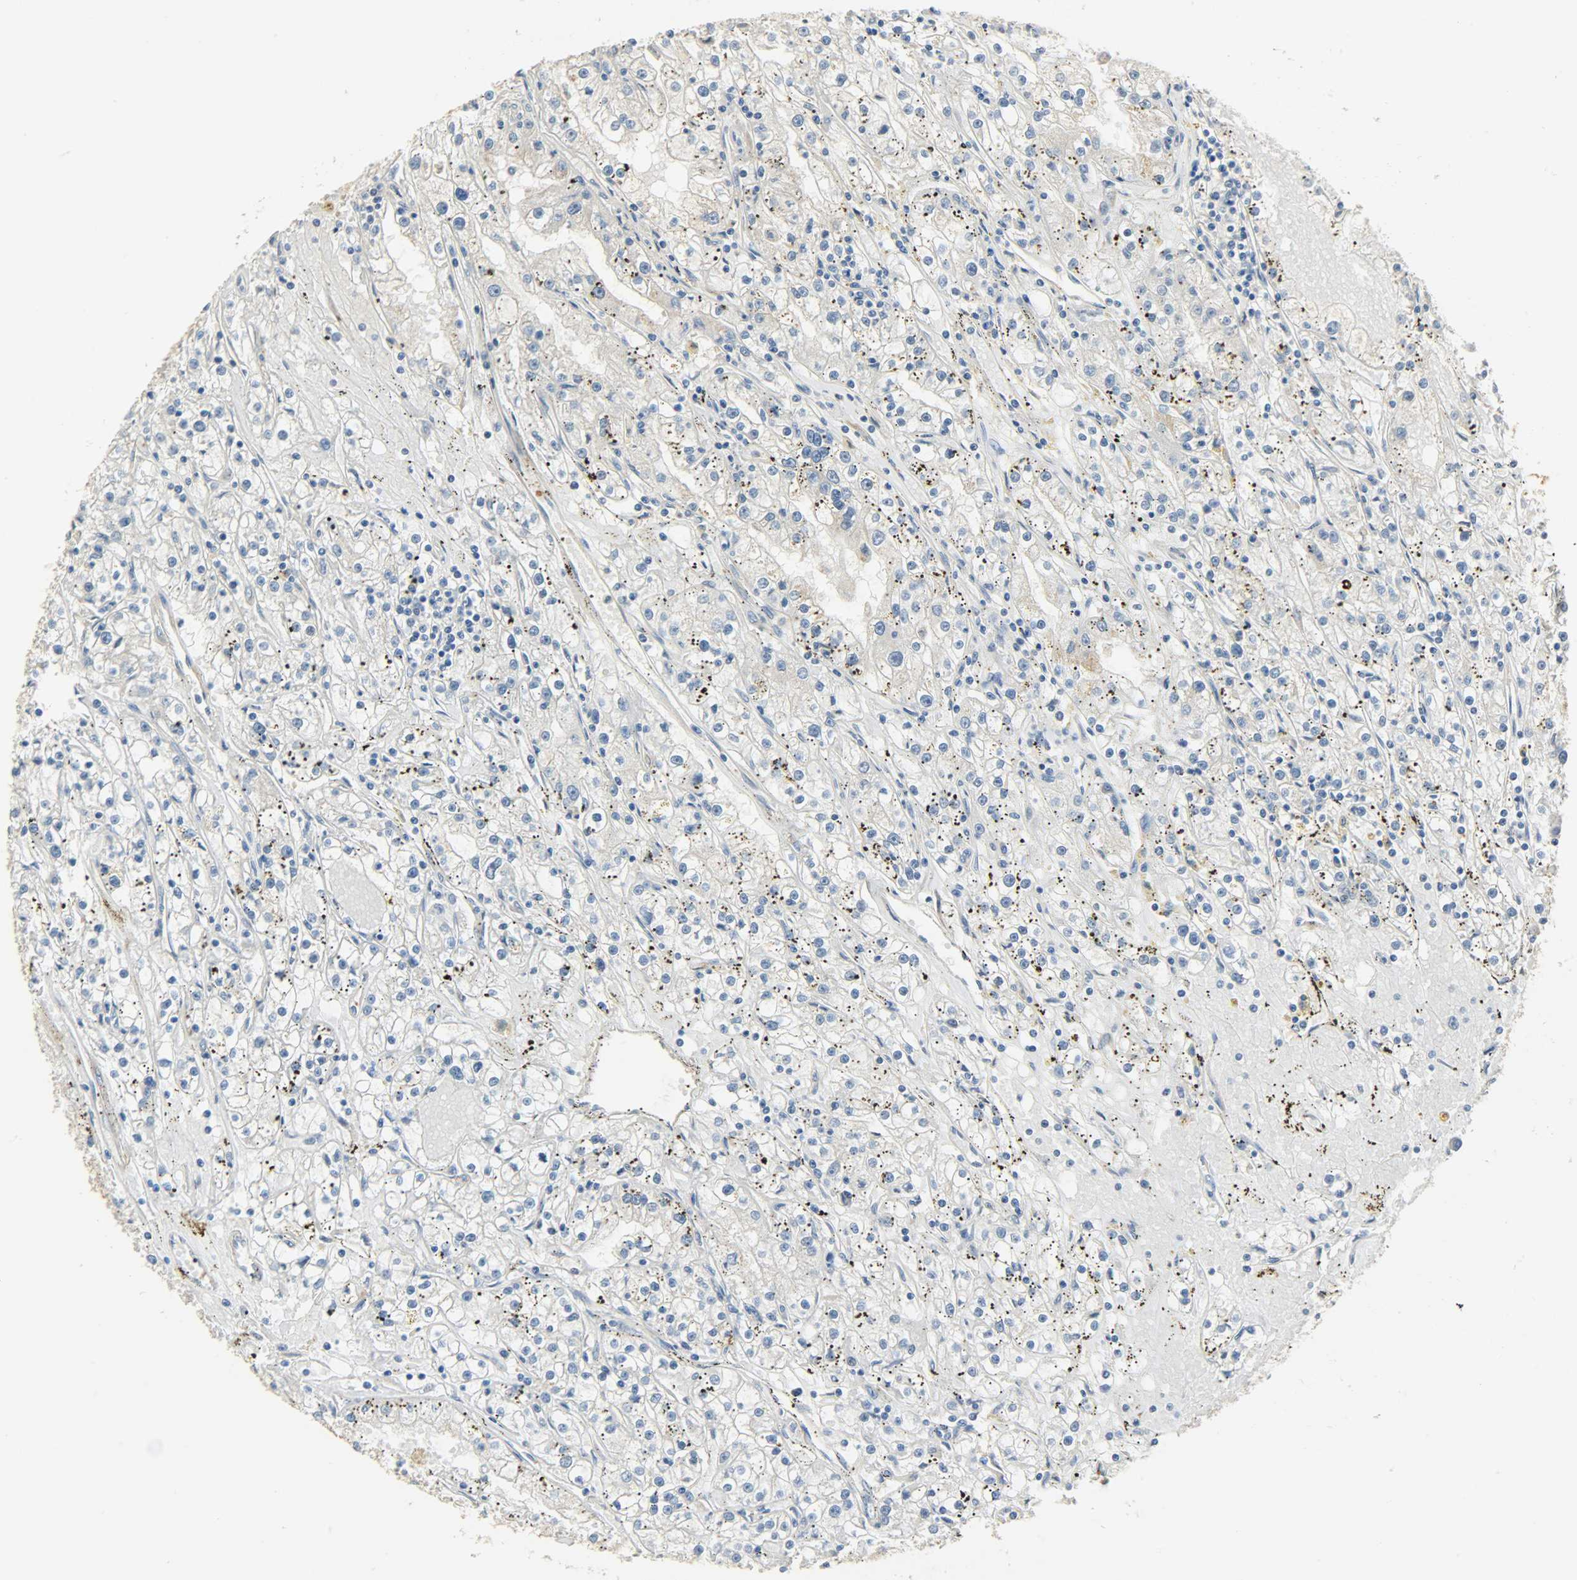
{"staining": {"intensity": "negative", "quantity": "none", "location": "none"}, "tissue": "renal cancer", "cell_type": "Tumor cells", "image_type": "cancer", "snomed": [{"axis": "morphology", "description": "Adenocarcinoma, NOS"}, {"axis": "topography", "description": "Kidney"}], "caption": "IHC histopathology image of neoplastic tissue: human renal cancer (adenocarcinoma) stained with DAB exhibits no significant protein expression in tumor cells.", "gene": "USP13", "patient": {"sex": "male", "age": 56}}